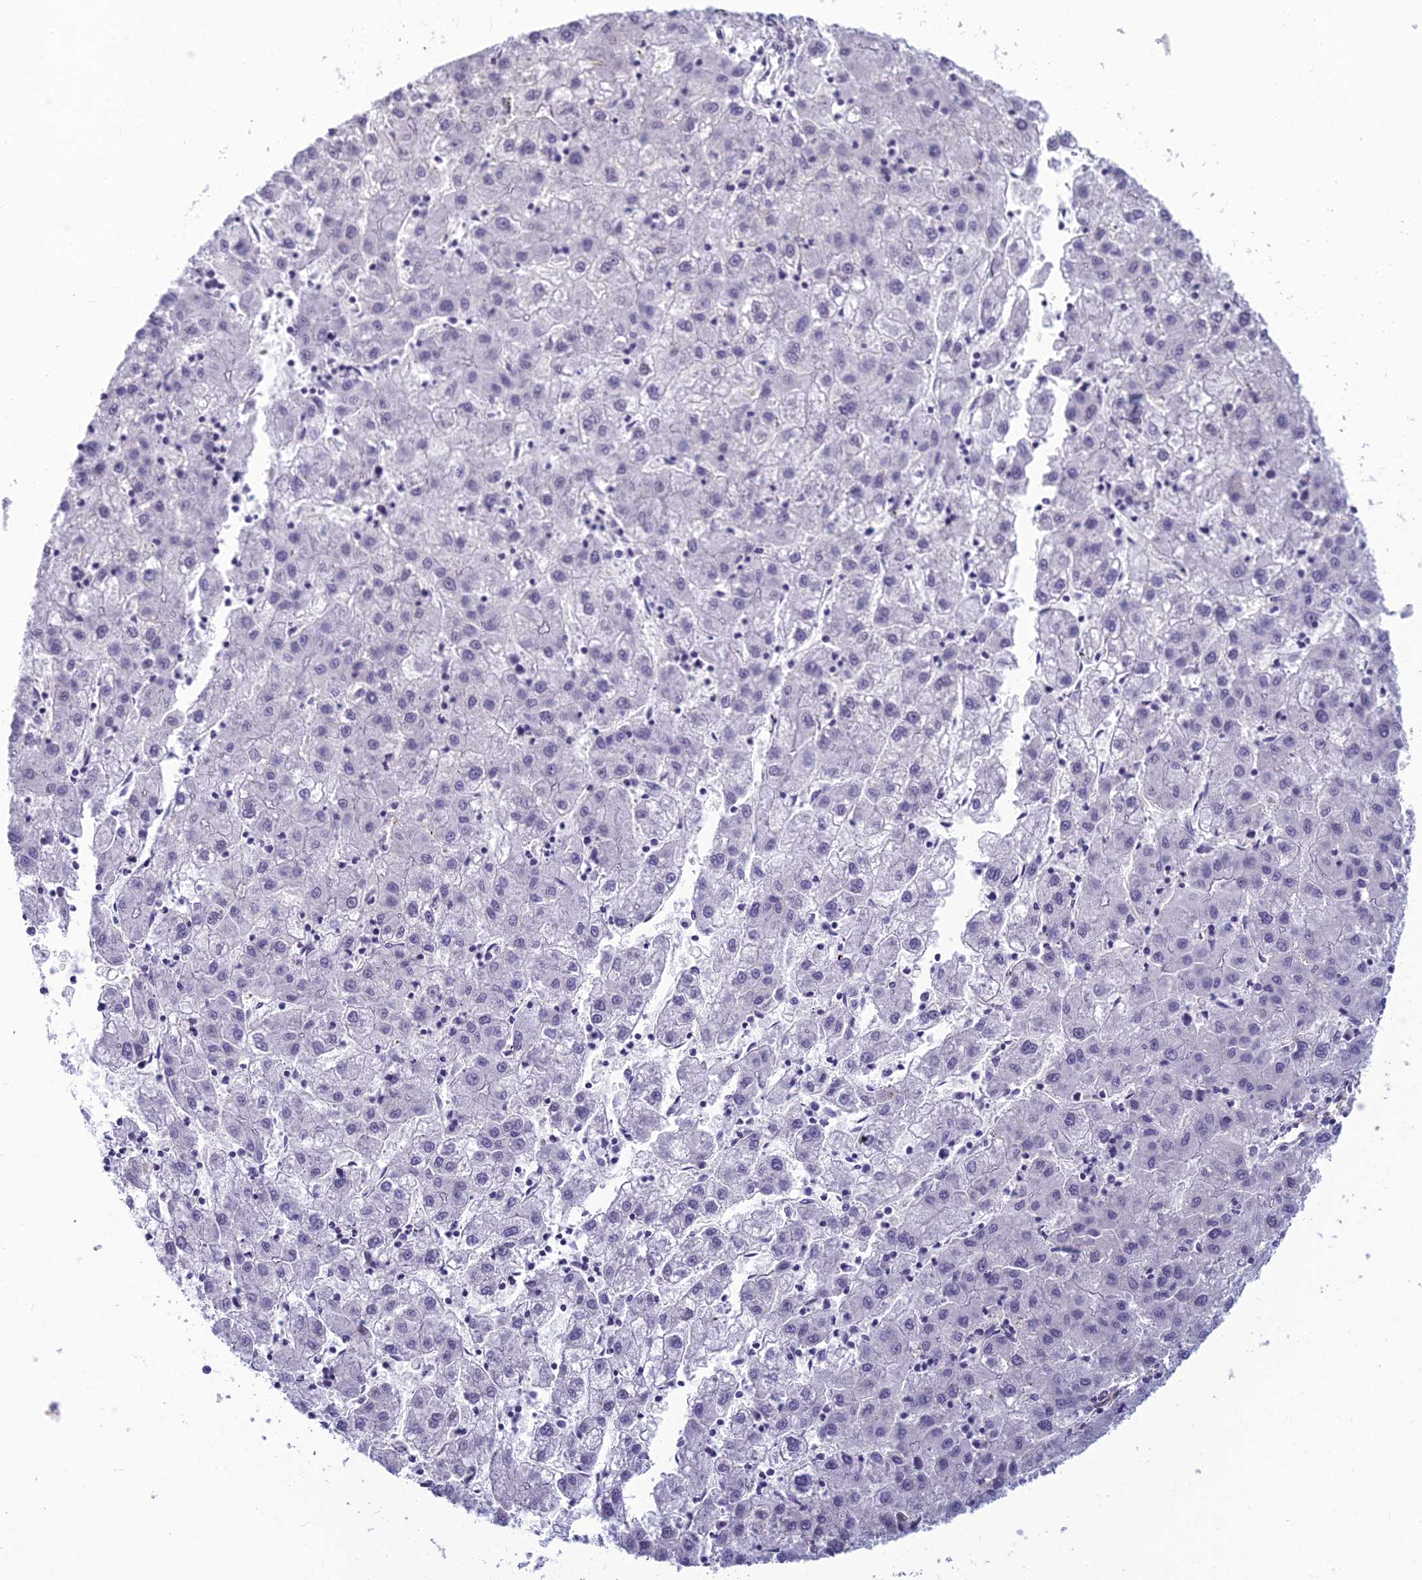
{"staining": {"intensity": "negative", "quantity": "none", "location": "none"}, "tissue": "liver cancer", "cell_type": "Tumor cells", "image_type": "cancer", "snomed": [{"axis": "morphology", "description": "Carcinoma, Hepatocellular, NOS"}, {"axis": "topography", "description": "Liver"}], "caption": "Liver cancer stained for a protein using immunohistochemistry reveals no expression tumor cells.", "gene": "RGL3", "patient": {"sex": "male", "age": 72}}